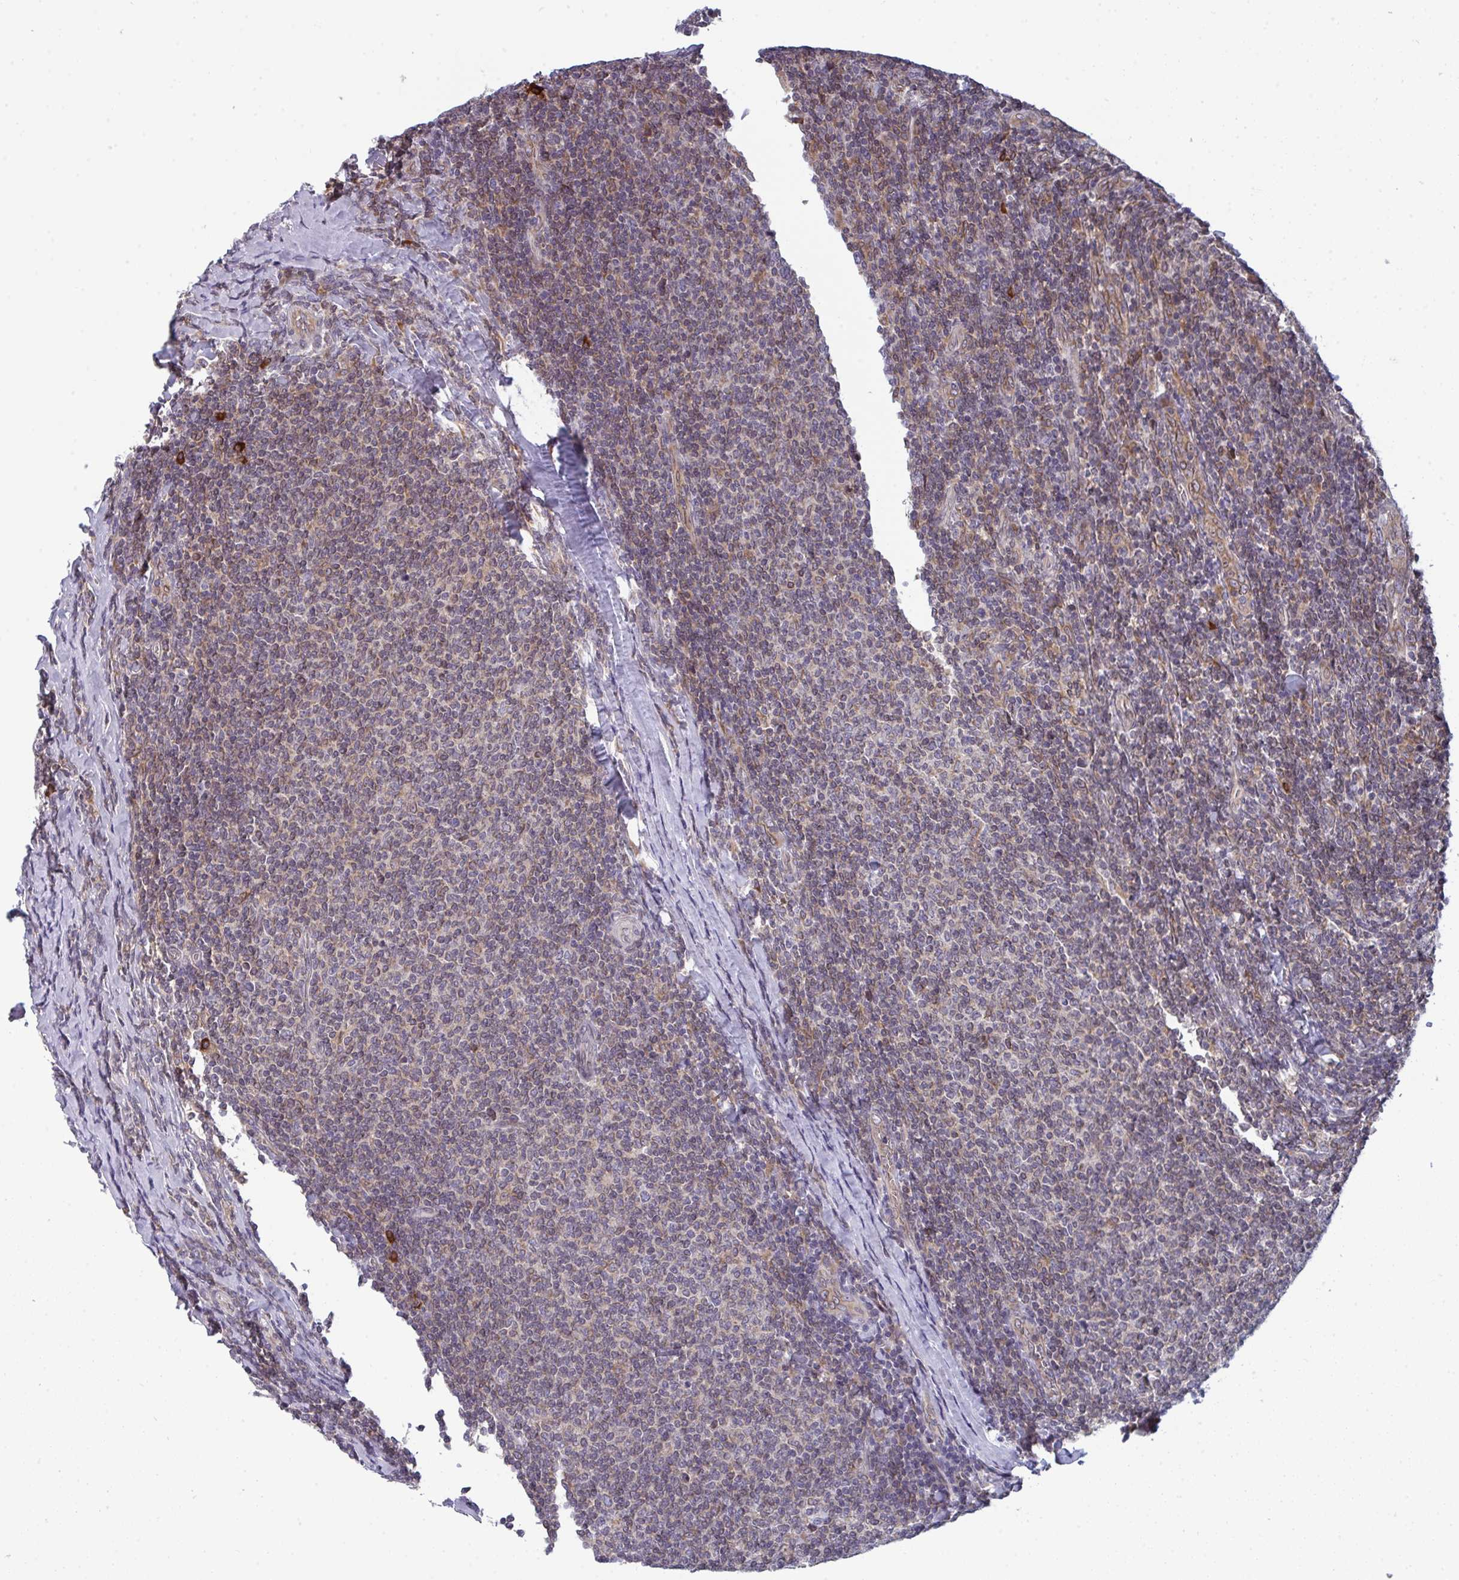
{"staining": {"intensity": "moderate", "quantity": "25%-75%", "location": "cytoplasmic/membranous"}, "tissue": "lymphoma", "cell_type": "Tumor cells", "image_type": "cancer", "snomed": [{"axis": "morphology", "description": "Malignant lymphoma, non-Hodgkin's type, Low grade"}, {"axis": "topography", "description": "Lymph node"}], "caption": "Human low-grade malignant lymphoma, non-Hodgkin's type stained for a protein (brown) shows moderate cytoplasmic/membranous positive staining in about 25%-75% of tumor cells.", "gene": "LYSMD4", "patient": {"sex": "male", "age": 52}}